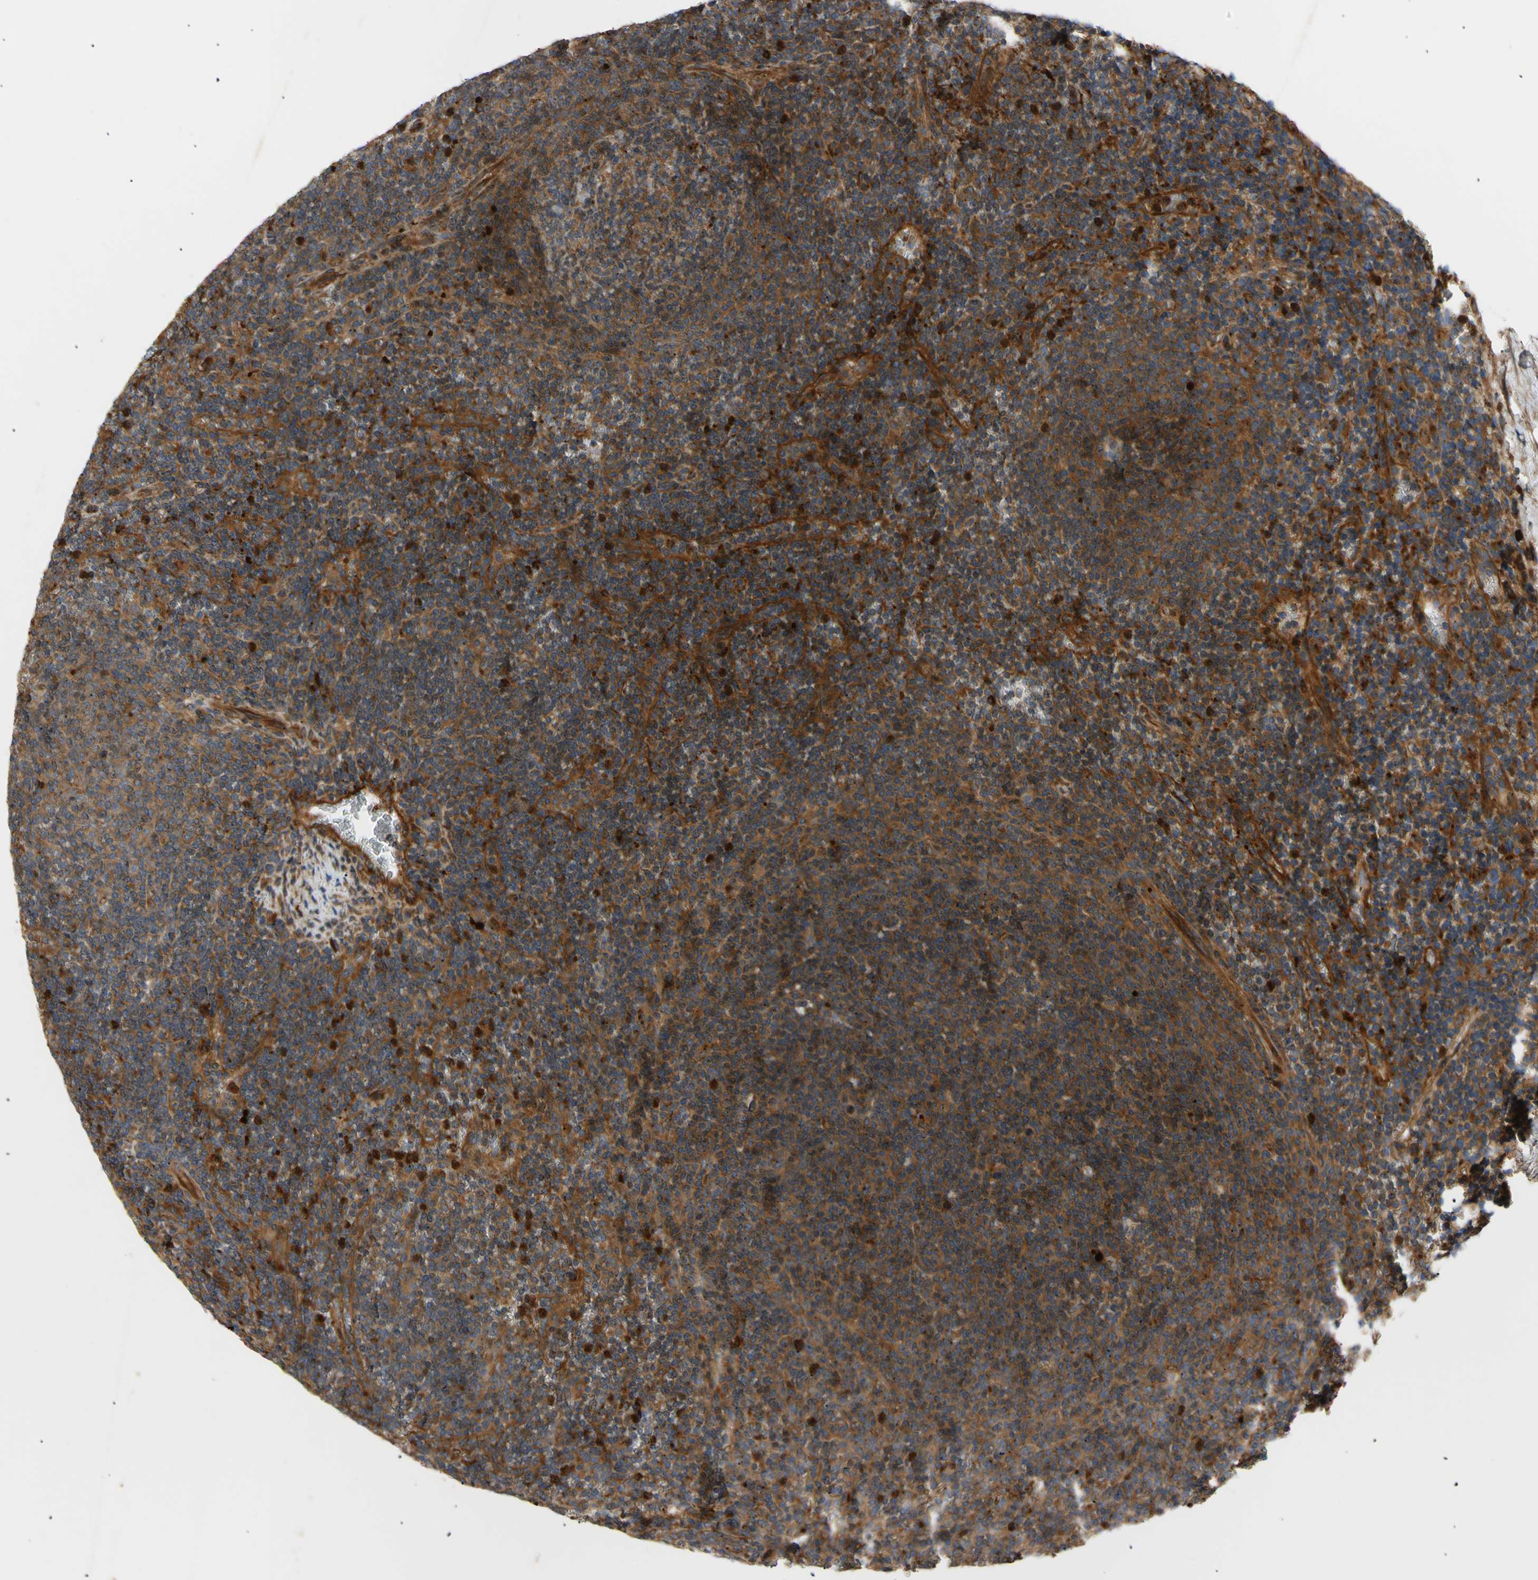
{"staining": {"intensity": "strong", "quantity": "<25%", "location": "cytoplasmic/membranous"}, "tissue": "lymphoma", "cell_type": "Tumor cells", "image_type": "cancer", "snomed": [{"axis": "morphology", "description": "Malignant lymphoma, non-Hodgkin's type, Low grade"}, {"axis": "topography", "description": "Spleen"}], "caption": "IHC (DAB (3,3'-diaminobenzidine)) staining of lymphoma shows strong cytoplasmic/membranous protein positivity in approximately <25% of tumor cells. (Brightfield microscopy of DAB IHC at high magnification).", "gene": "TUBG2", "patient": {"sex": "female", "age": 50}}